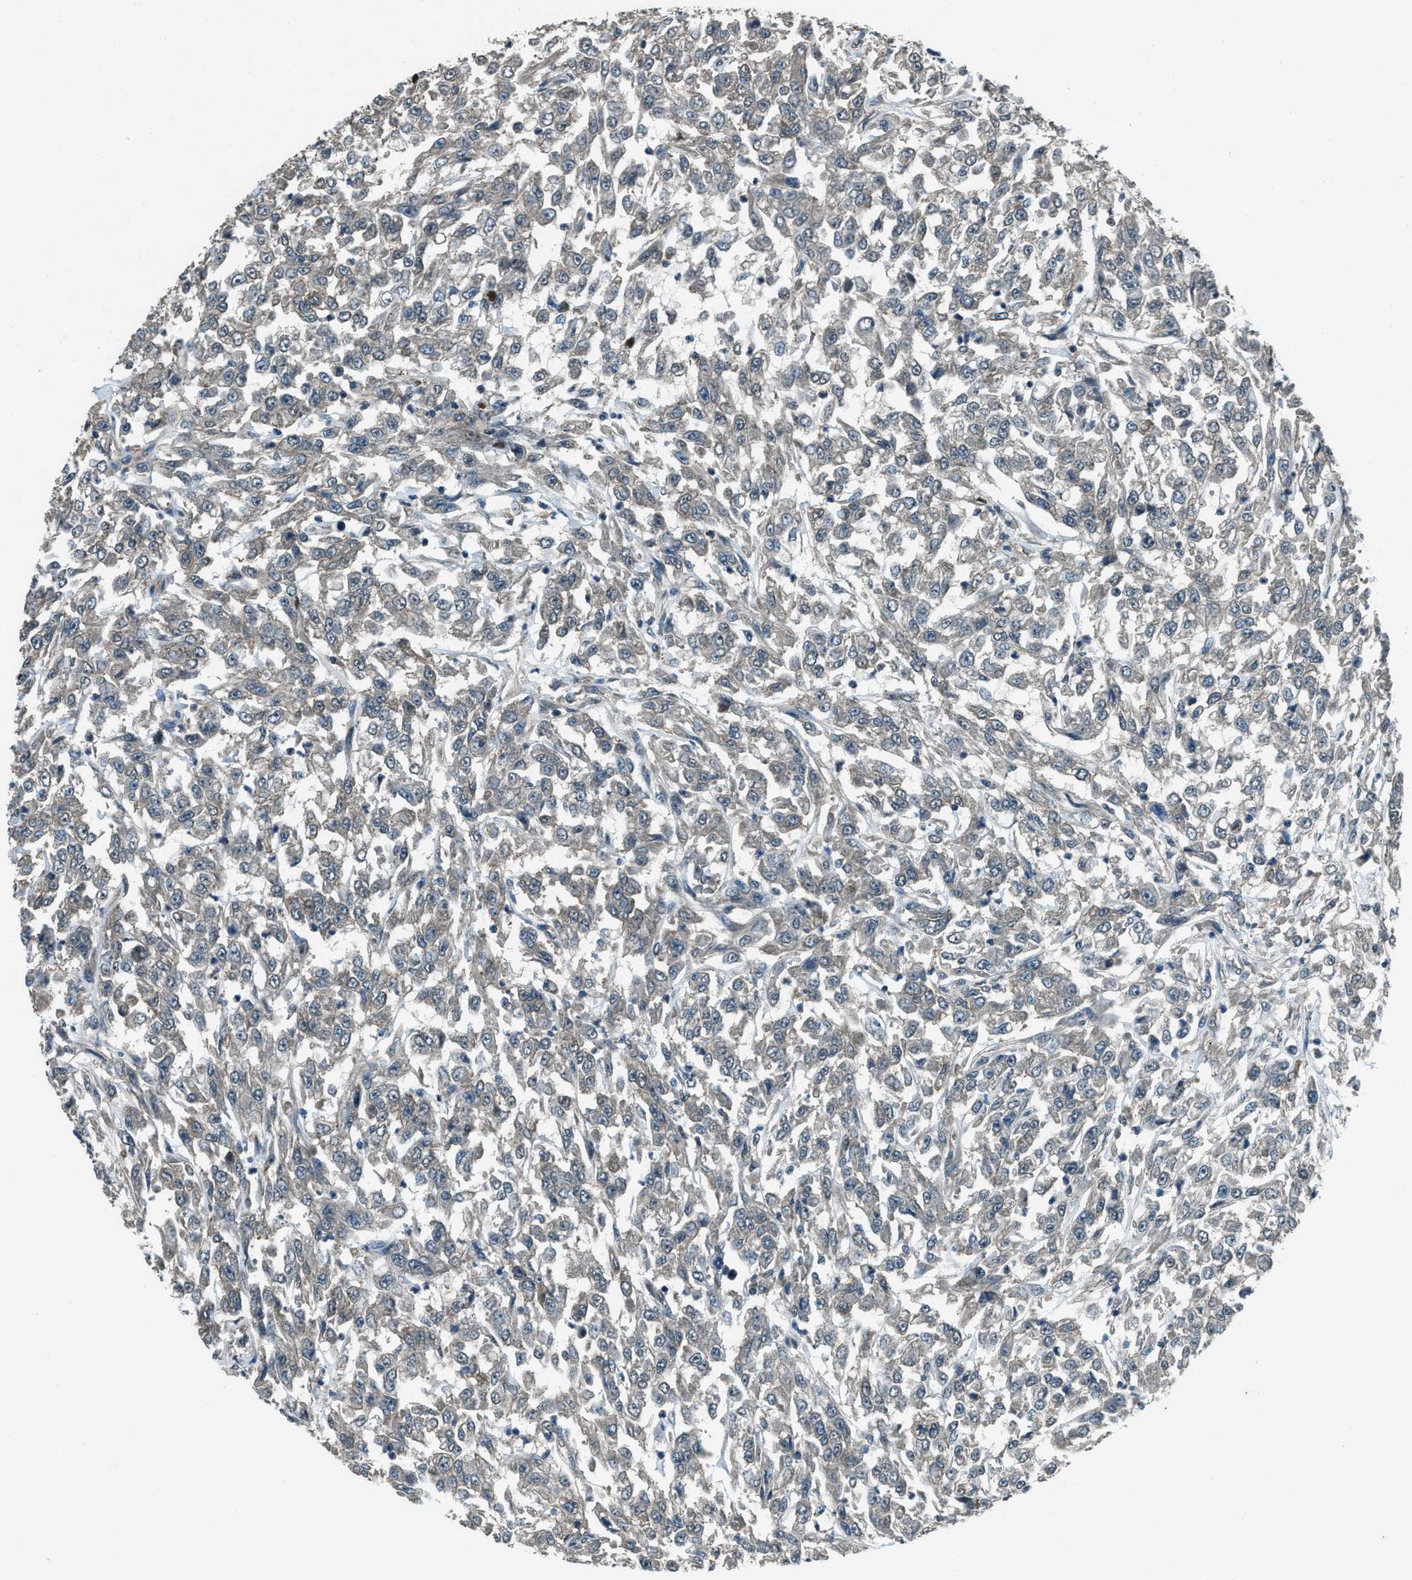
{"staining": {"intensity": "weak", "quantity": "<25%", "location": "cytoplasmic/membranous"}, "tissue": "urothelial cancer", "cell_type": "Tumor cells", "image_type": "cancer", "snomed": [{"axis": "morphology", "description": "Urothelial carcinoma, High grade"}, {"axis": "topography", "description": "Urinary bladder"}], "caption": "Urothelial cancer stained for a protein using IHC exhibits no staining tumor cells.", "gene": "SVIL", "patient": {"sex": "male", "age": 46}}